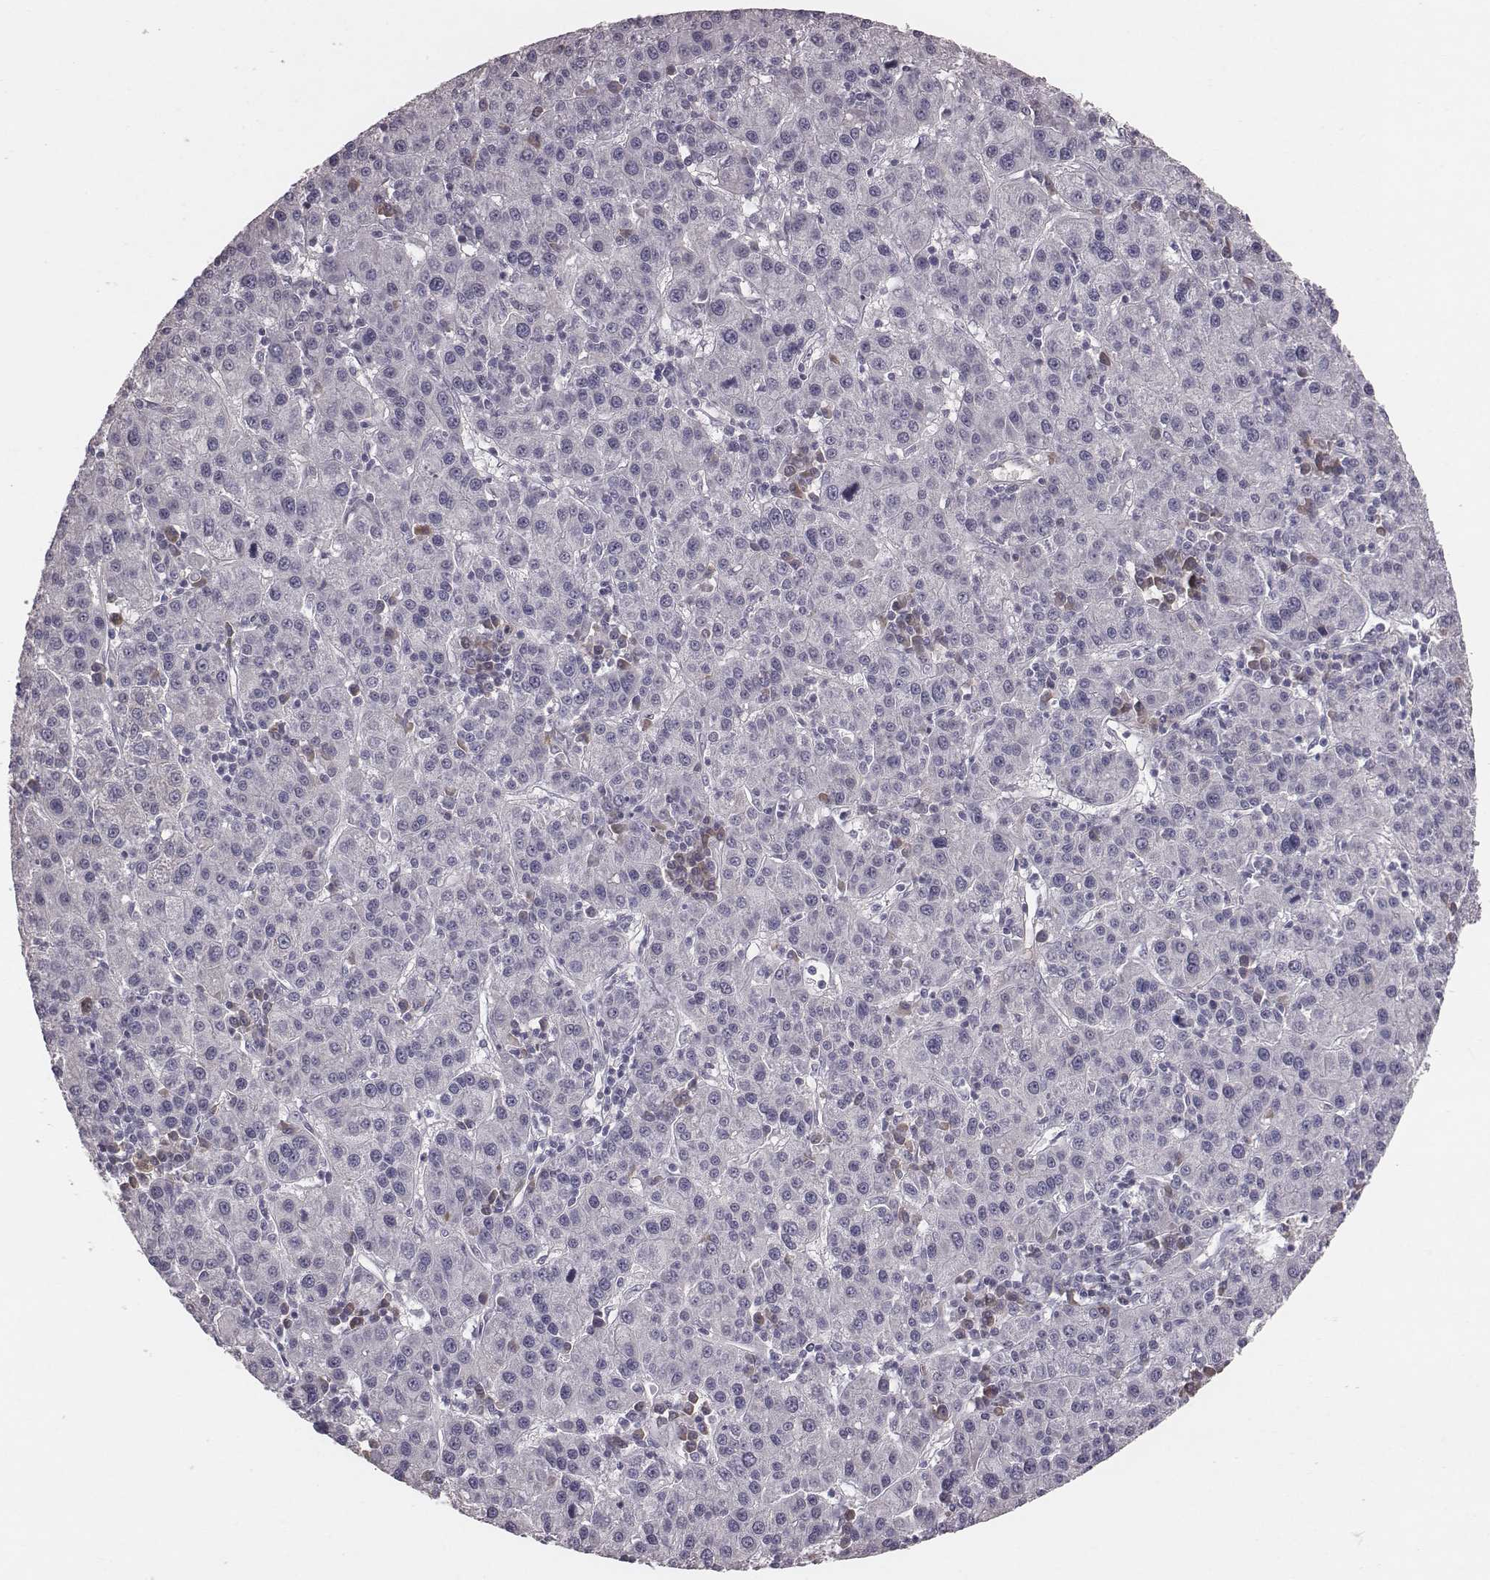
{"staining": {"intensity": "negative", "quantity": "none", "location": "none"}, "tissue": "liver cancer", "cell_type": "Tumor cells", "image_type": "cancer", "snomed": [{"axis": "morphology", "description": "Carcinoma, Hepatocellular, NOS"}, {"axis": "topography", "description": "Liver"}], "caption": "Tumor cells show no significant positivity in liver cancer (hepatocellular carcinoma). (Stains: DAB immunohistochemistry with hematoxylin counter stain, Microscopy: brightfield microscopy at high magnification).", "gene": "SMIM24", "patient": {"sex": "female", "age": 60}}